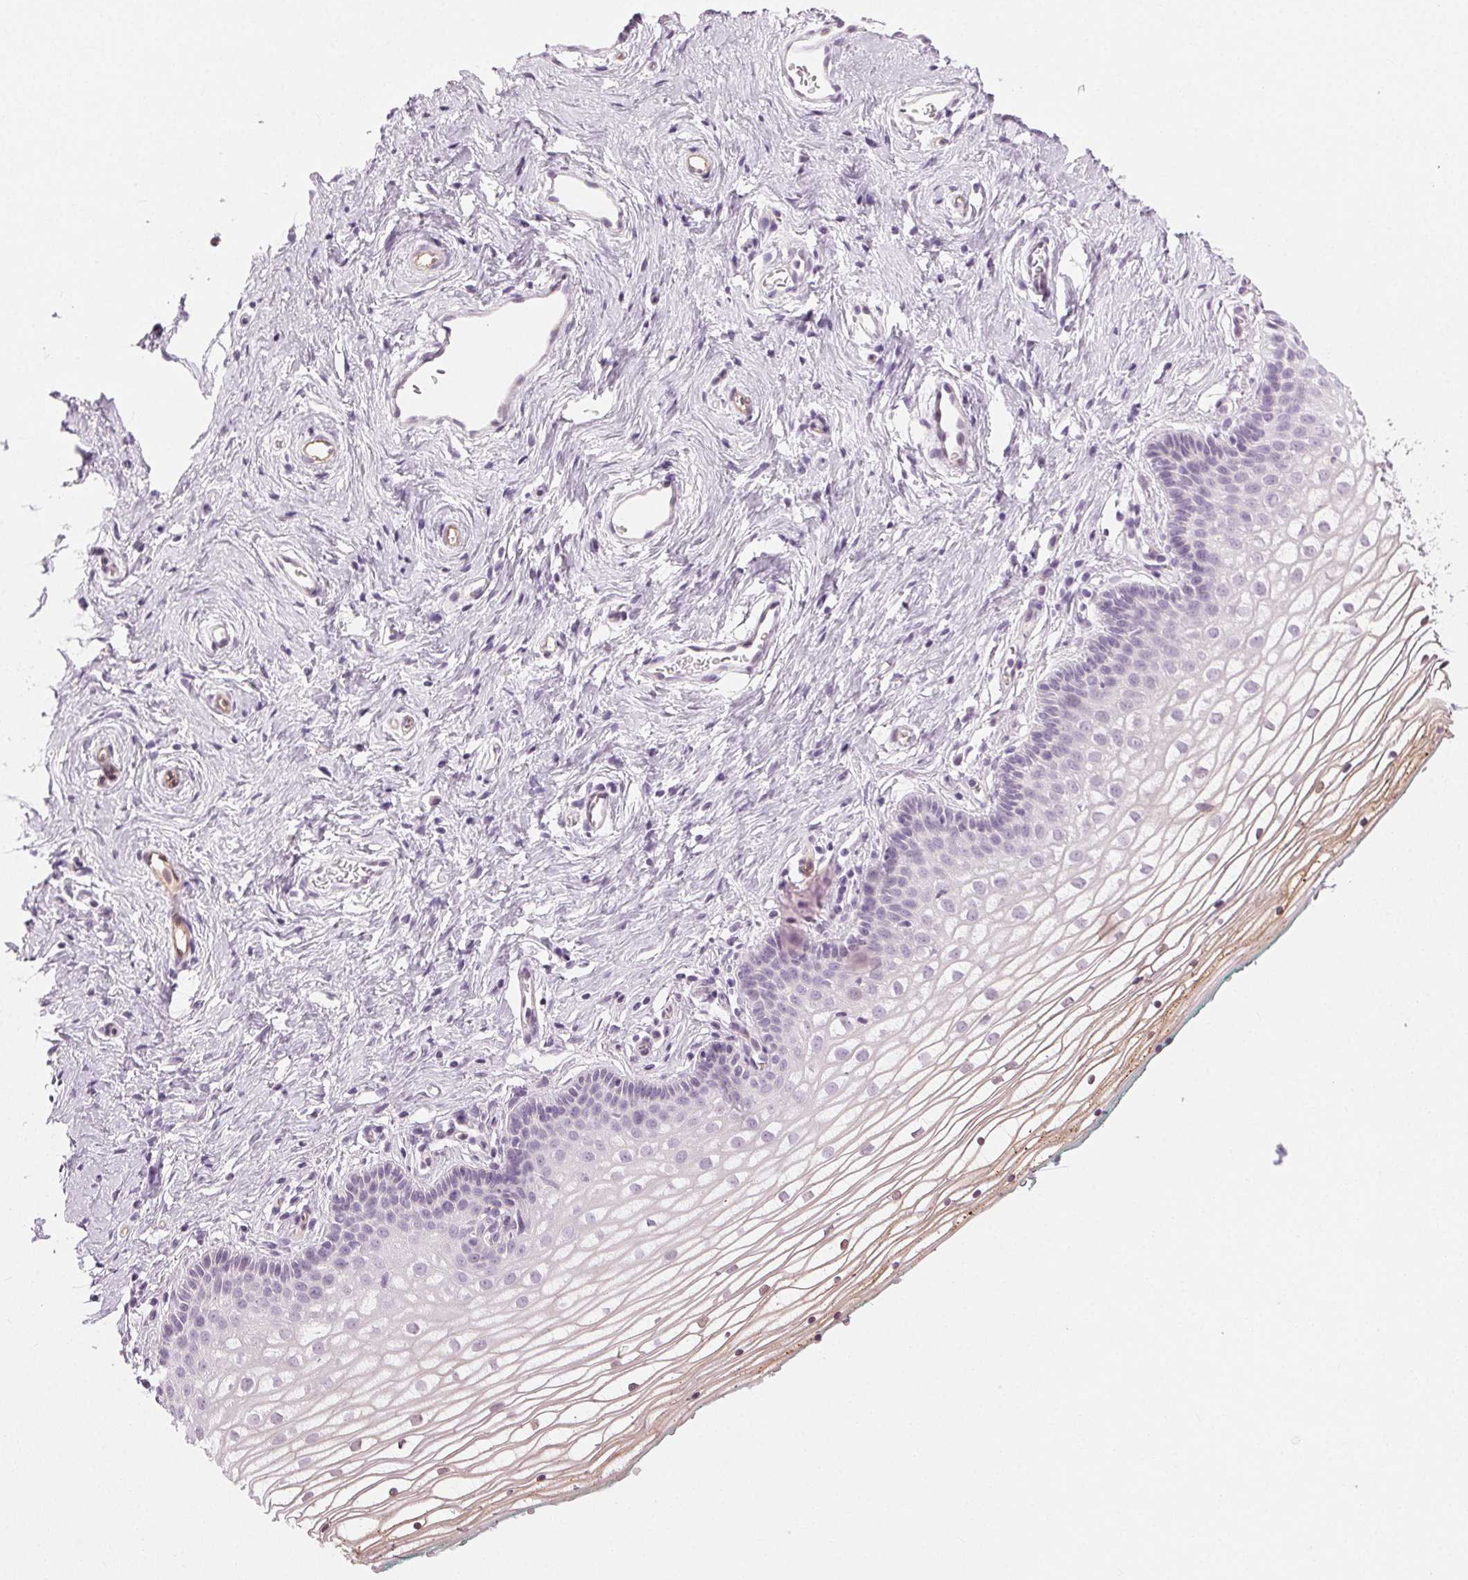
{"staining": {"intensity": "negative", "quantity": "none", "location": "none"}, "tissue": "vagina", "cell_type": "Squamous epithelial cells", "image_type": "normal", "snomed": [{"axis": "morphology", "description": "Normal tissue, NOS"}, {"axis": "topography", "description": "Vagina"}], "caption": "Immunohistochemistry image of normal vagina stained for a protein (brown), which exhibits no expression in squamous epithelial cells. (DAB immunohistochemistry with hematoxylin counter stain).", "gene": "AIF1L", "patient": {"sex": "female", "age": 36}}